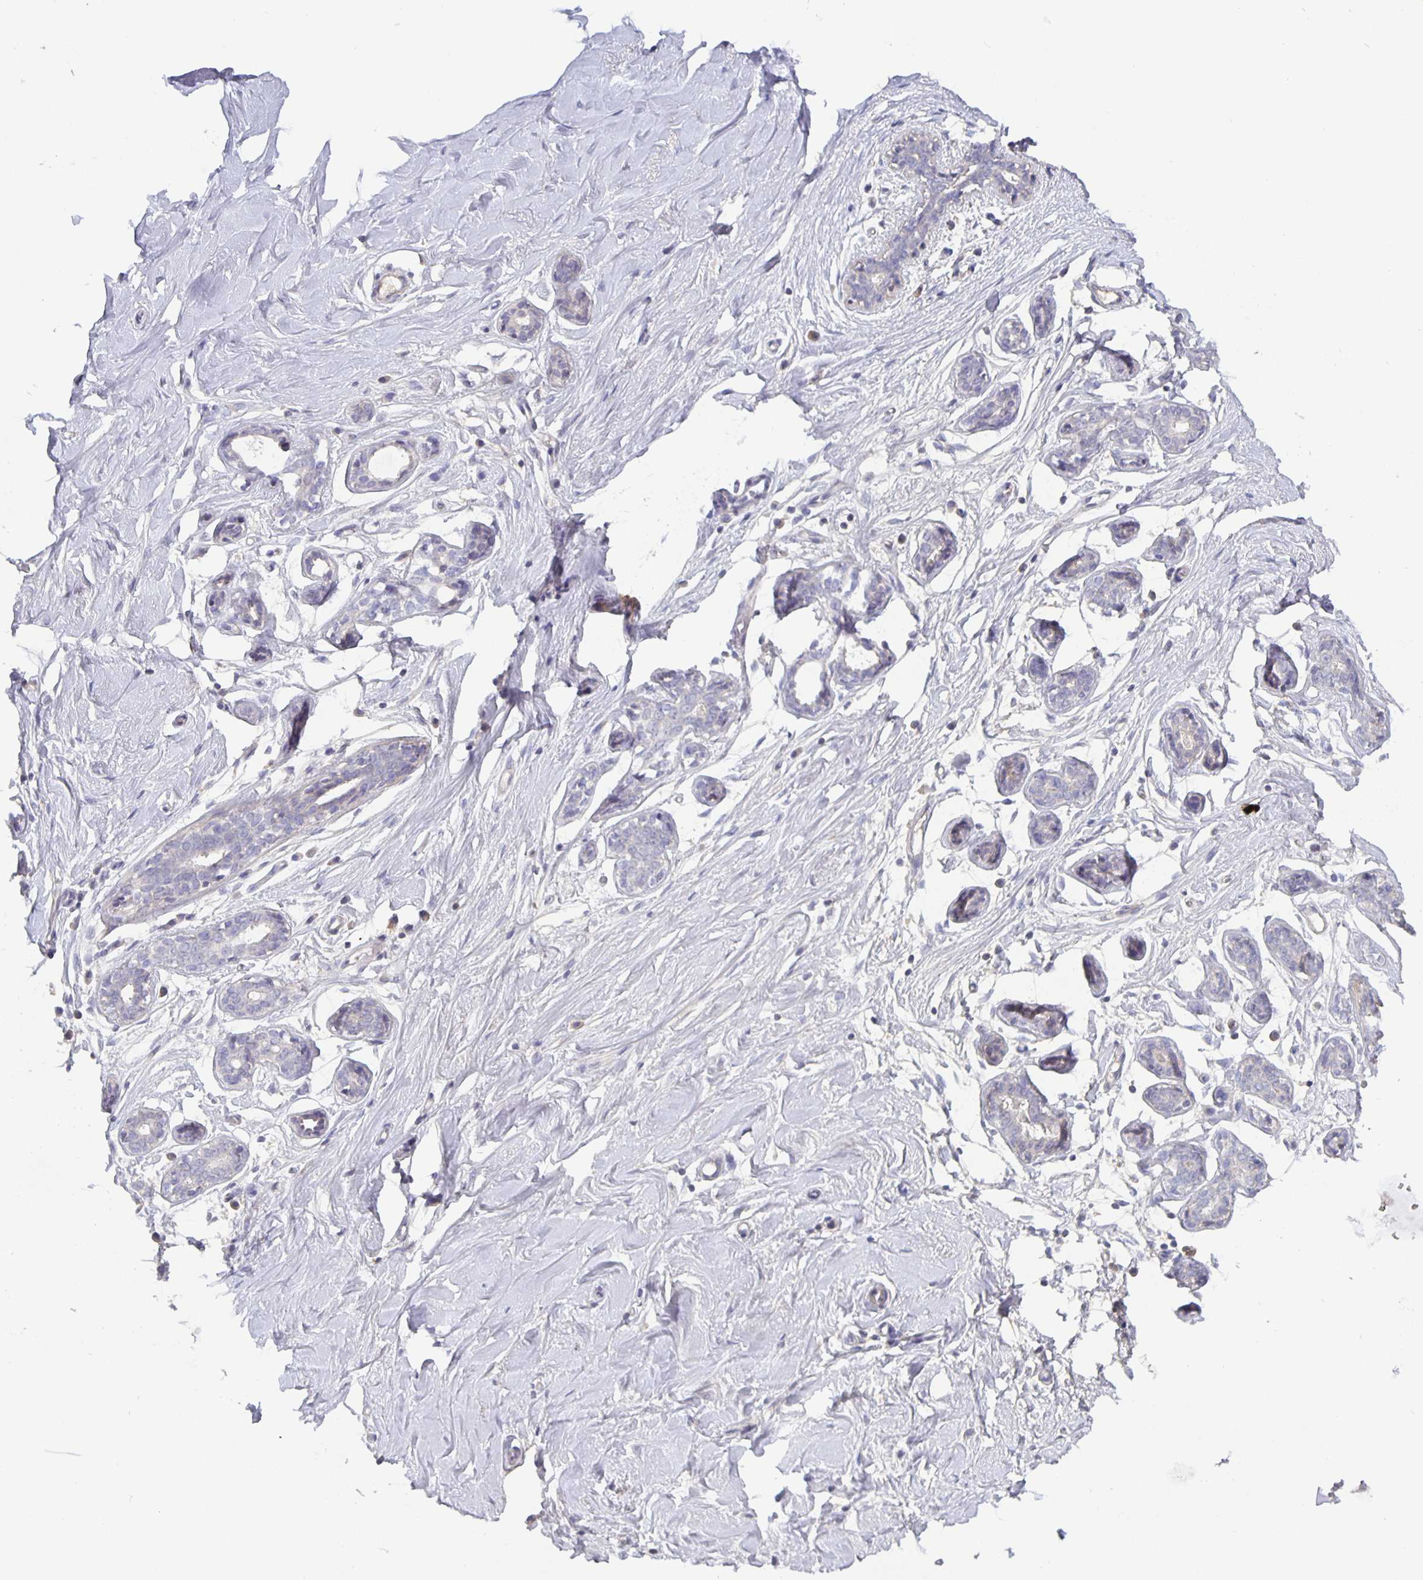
{"staining": {"intensity": "negative", "quantity": "none", "location": "none"}, "tissue": "breast", "cell_type": "Adipocytes", "image_type": "normal", "snomed": [{"axis": "morphology", "description": "Normal tissue, NOS"}, {"axis": "topography", "description": "Breast"}], "caption": "Immunohistochemistry (IHC) of unremarkable breast demonstrates no staining in adipocytes.", "gene": "GDF15", "patient": {"sex": "female", "age": 27}}